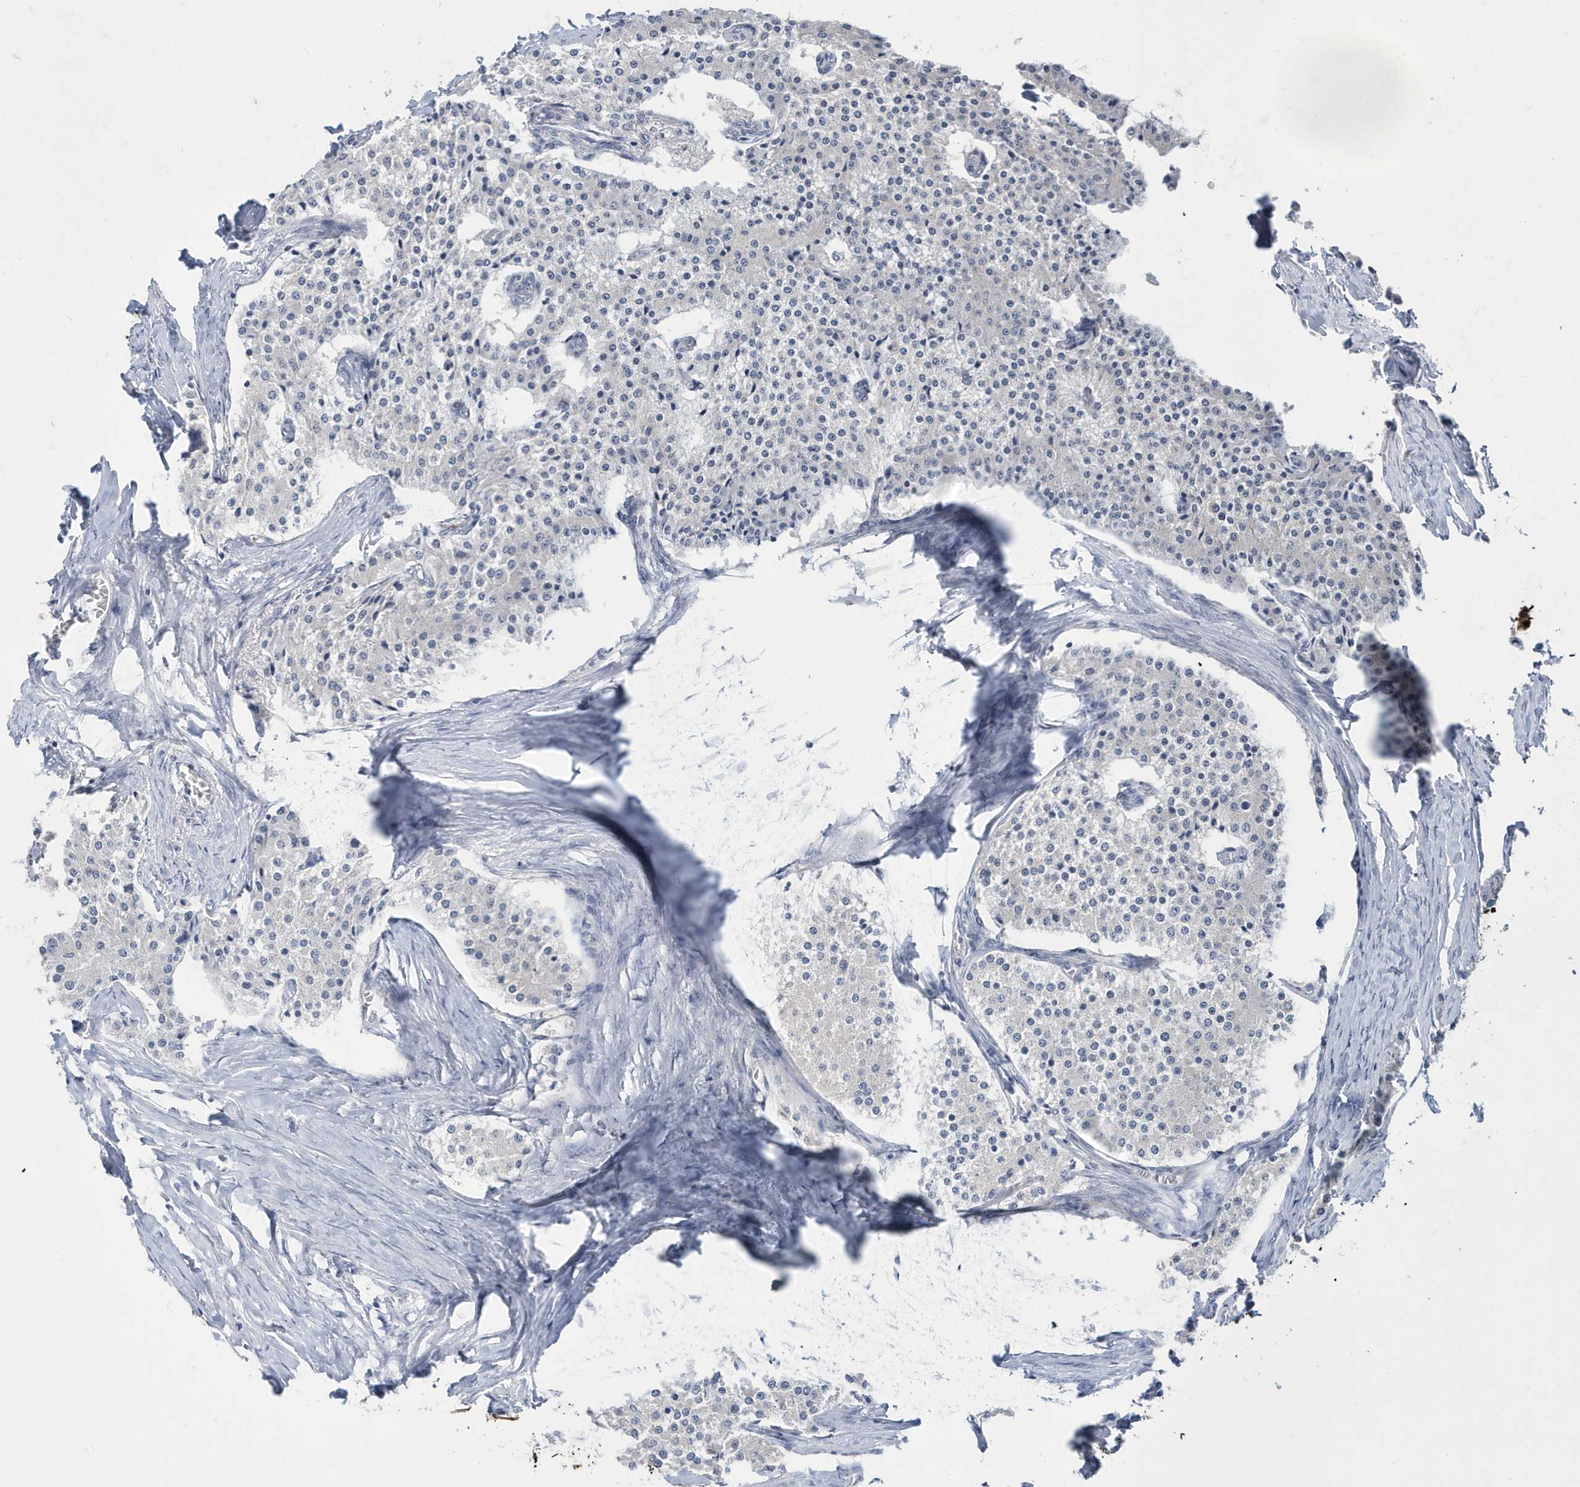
{"staining": {"intensity": "negative", "quantity": "none", "location": "none"}, "tissue": "carcinoid", "cell_type": "Tumor cells", "image_type": "cancer", "snomed": [{"axis": "morphology", "description": "Carcinoid, malignant, NOS"}, {"axis": "topography", "description": "Colon"}], "caption": "Immunohistochemistry histopathology image of carcinoid stained for a protein (brown), which exhibits no staining in tumor cells.", "gene": "ZNF654", "patient": {"sex": "female", "age": 52}}